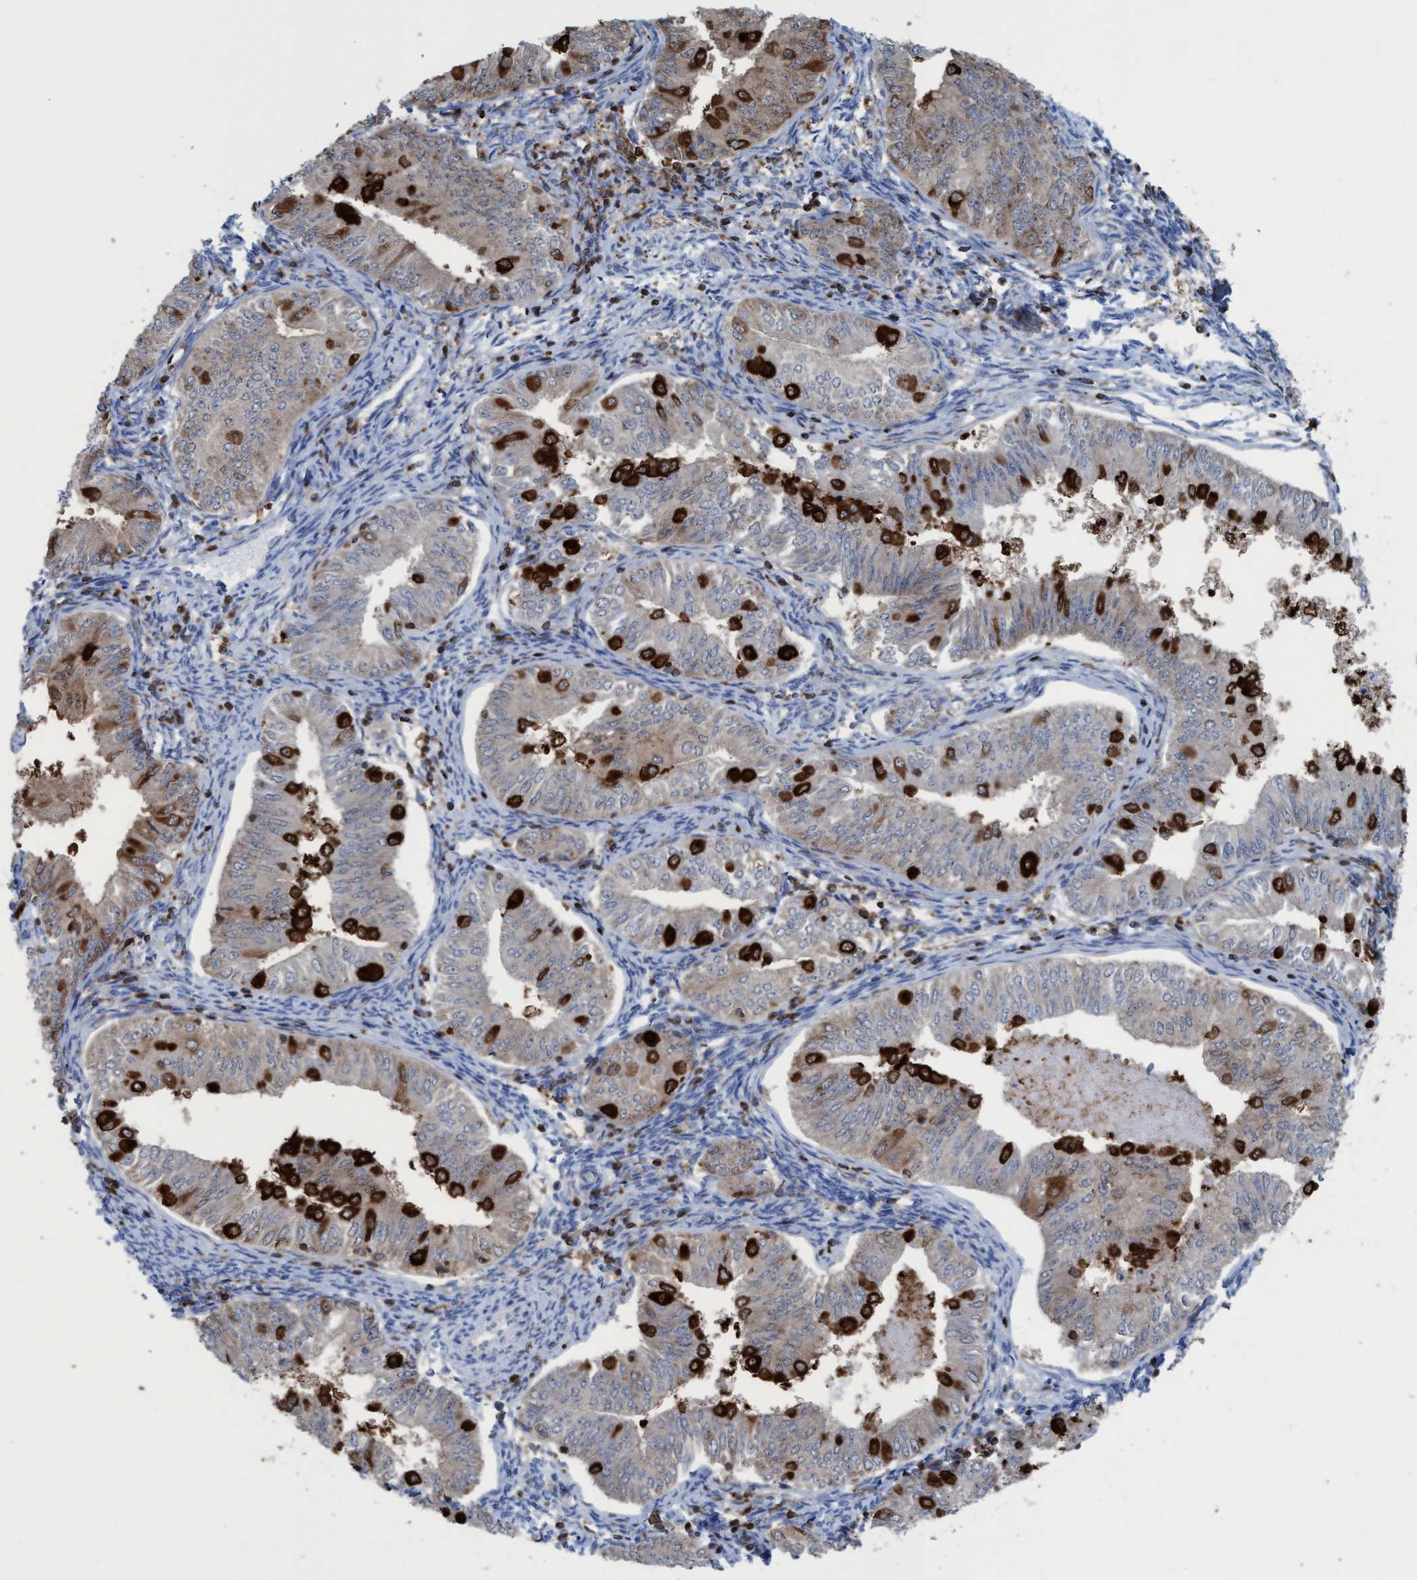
{"staining": {"intensity": "strong", "quantity": "<25%", "location": "cytoplasmic/membranous"}, "tissue": "endometrial cancer", "cell_type": "Tumor cells", "image_type": "cancer", "snomed": [{"axis": "morphology", "description": "Normal tissue, NOS"}, {"axis": "morphology", "description": "Adenocarcinoma, NOS"}, {"axis": "topography", "description": "Endometrium"}], "caption": "Immunohistochemistry of endometrial cancer exhibits medium levels of strong cytoplasmic/membranous positivity in approximately <25% of tumor cells.", "gene": "EZR", "patient": {"sex": "female", "age": 53}}